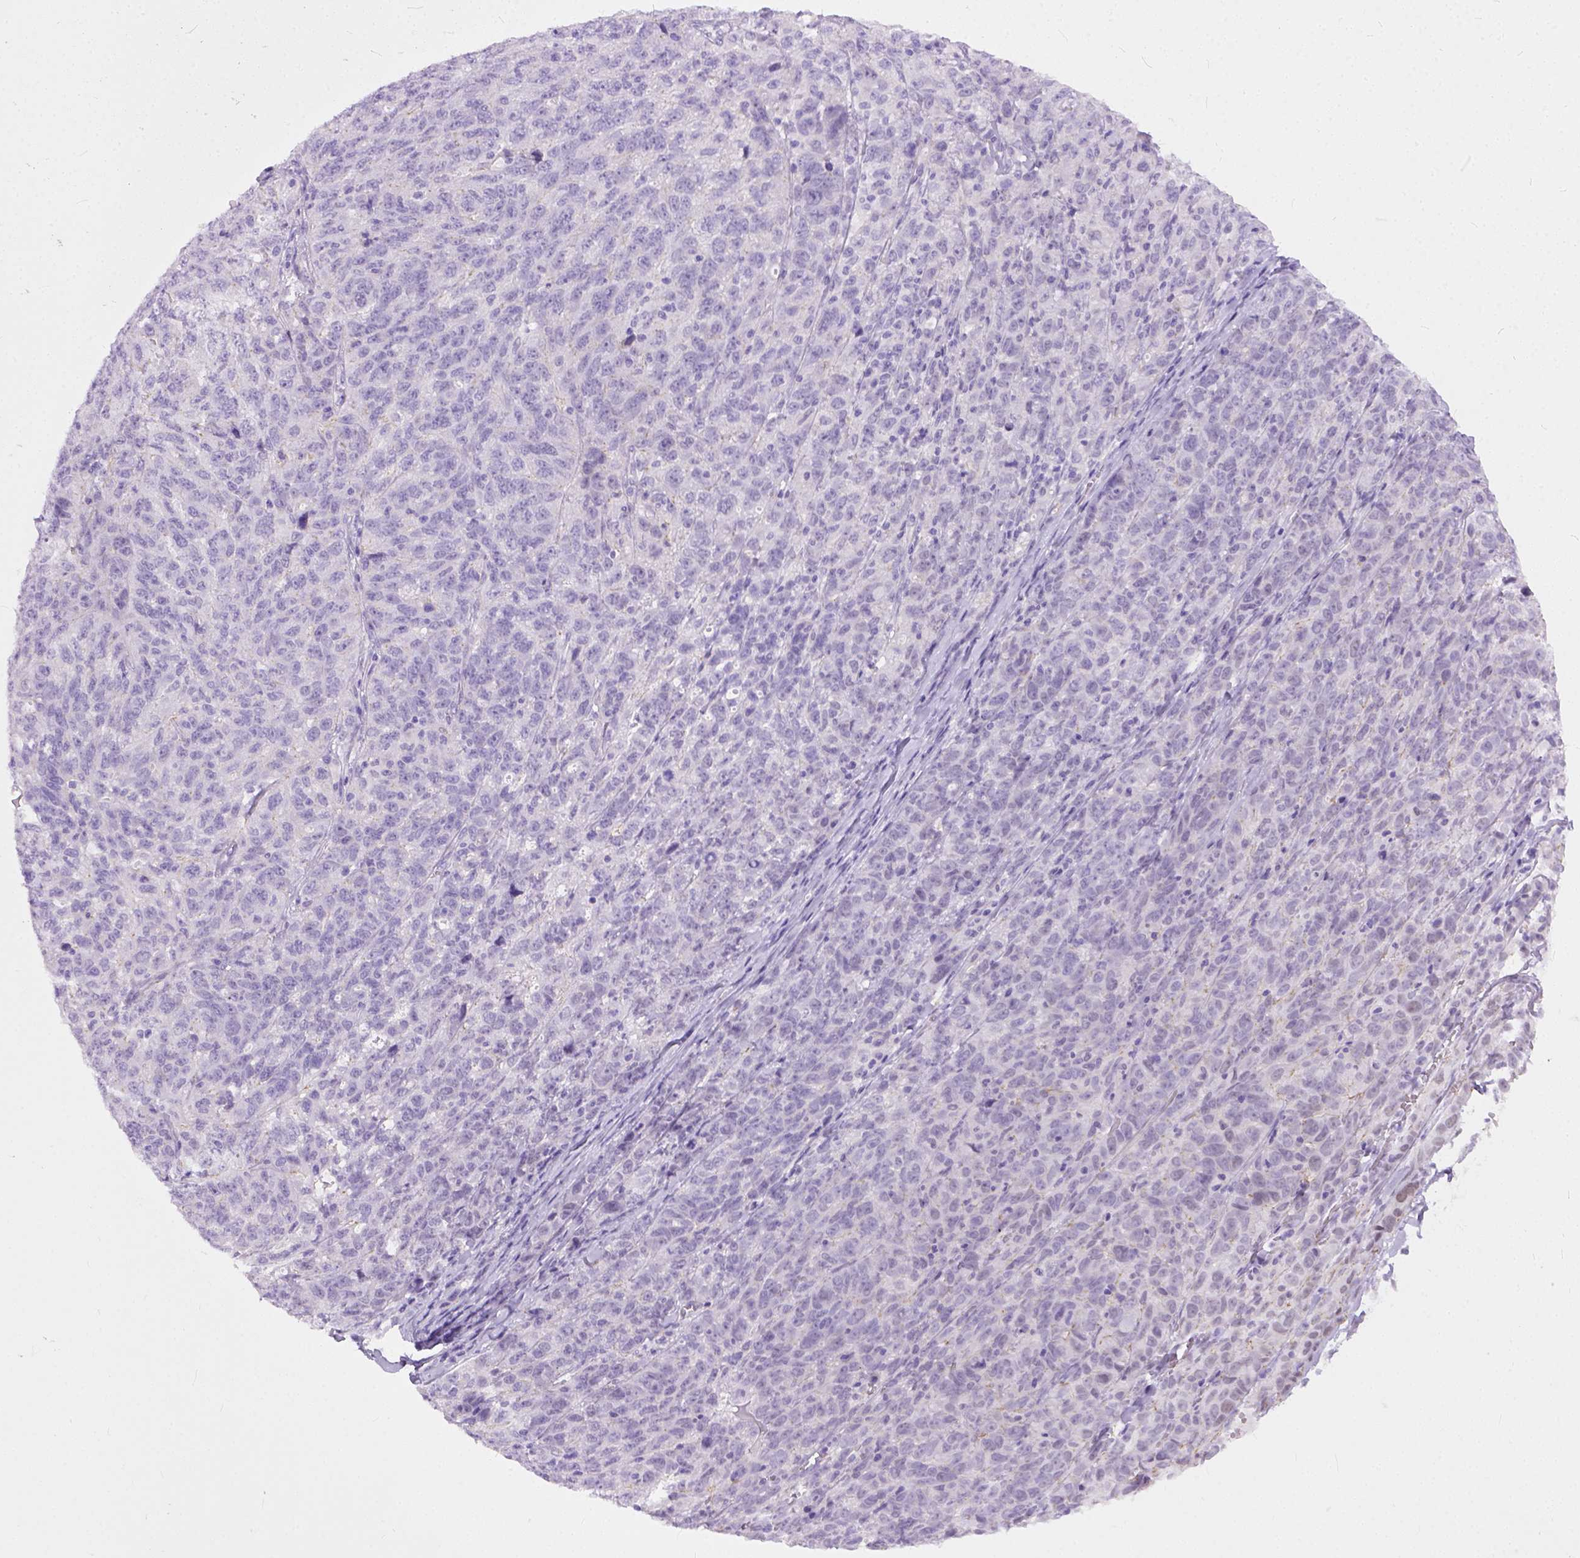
{"staining": {"intensity": "negative", "quantity": "none", "location": "none"}, "tissue": "ovarian cancer", "cell_type": "Tumor cells", "image_type": "cancer", "snomed": [{"axis": "morphology", "description": "Cystadenocarcinoma, serous, NOS"}, {"axis": "topography", "description": "Ovary"}], "caption": "This is a histopathology image of immunohistochemistry (IHC) staining of ovarian cancer, which shows no positivity in tumor cells.", "gene": "ADGRF1", "patient": {"sex": "female", "age": 71}}